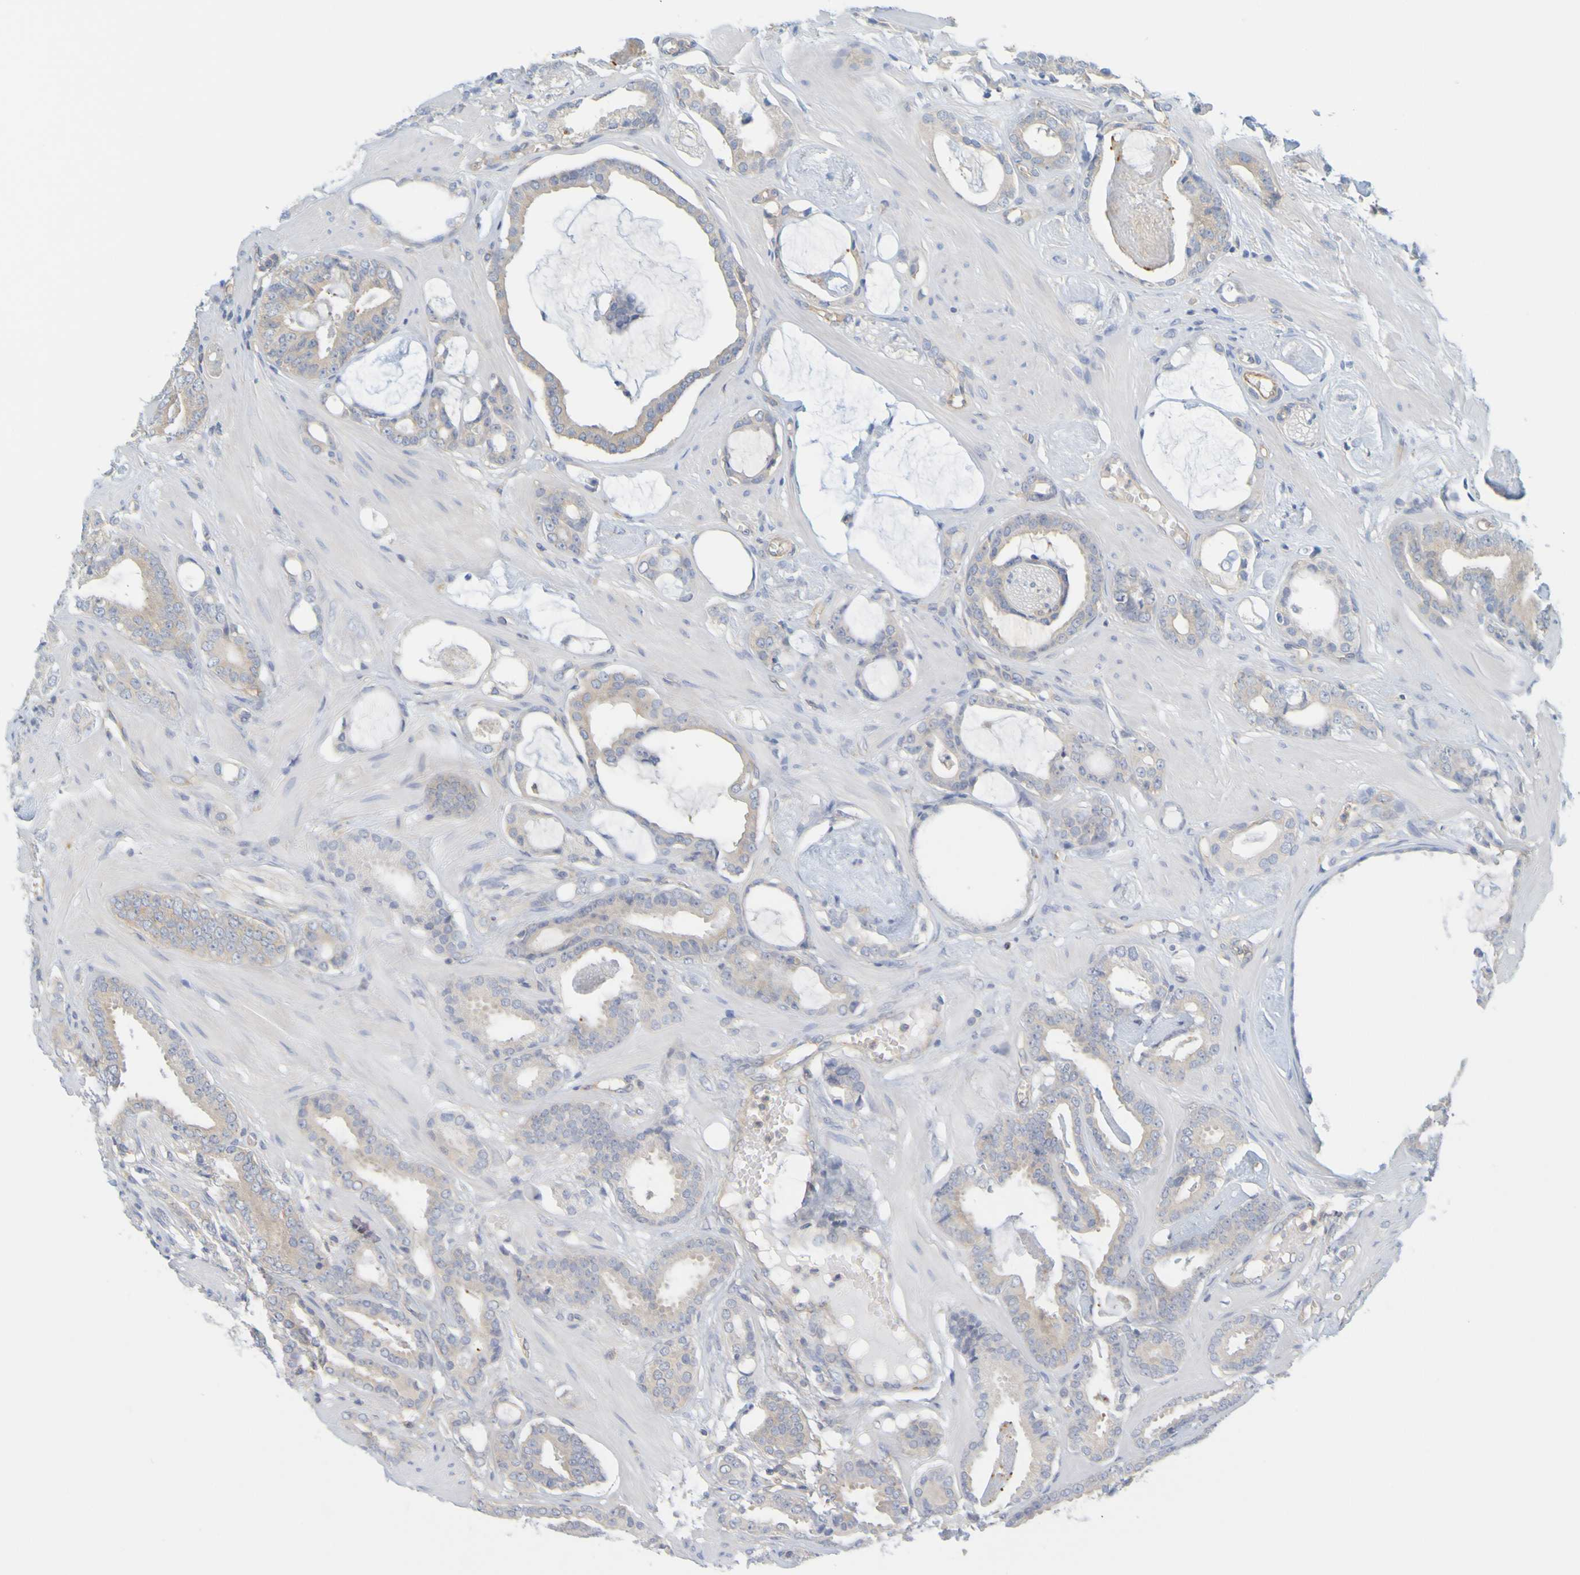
{"staining": {"intensity": "weak", "quantity": "<25%", "location": "cytoplasmic/membranous"}, "tissue": "prostate cancer", "cell_type": "Tumor cells", "image_type": "cancer", "snomed": [{"axis": "morphology", "description": "Adenocarcinoma, Low grade"}, {"axis": "topography", "description": "Prostate"}], "caption": "High power microscopy photomicrograph of an IHC image of low-grade adenocarcinoma (prostate), revealing no significant staining in tumor cells. (Stains: DAB (3,3'-diaminobenzidine) IHC with hematoxylin counter stain, Microscopy: brightfield microscopy at high magnification).", "gene": "APPL1", "patient": {"sex": "male", "age": 53}}